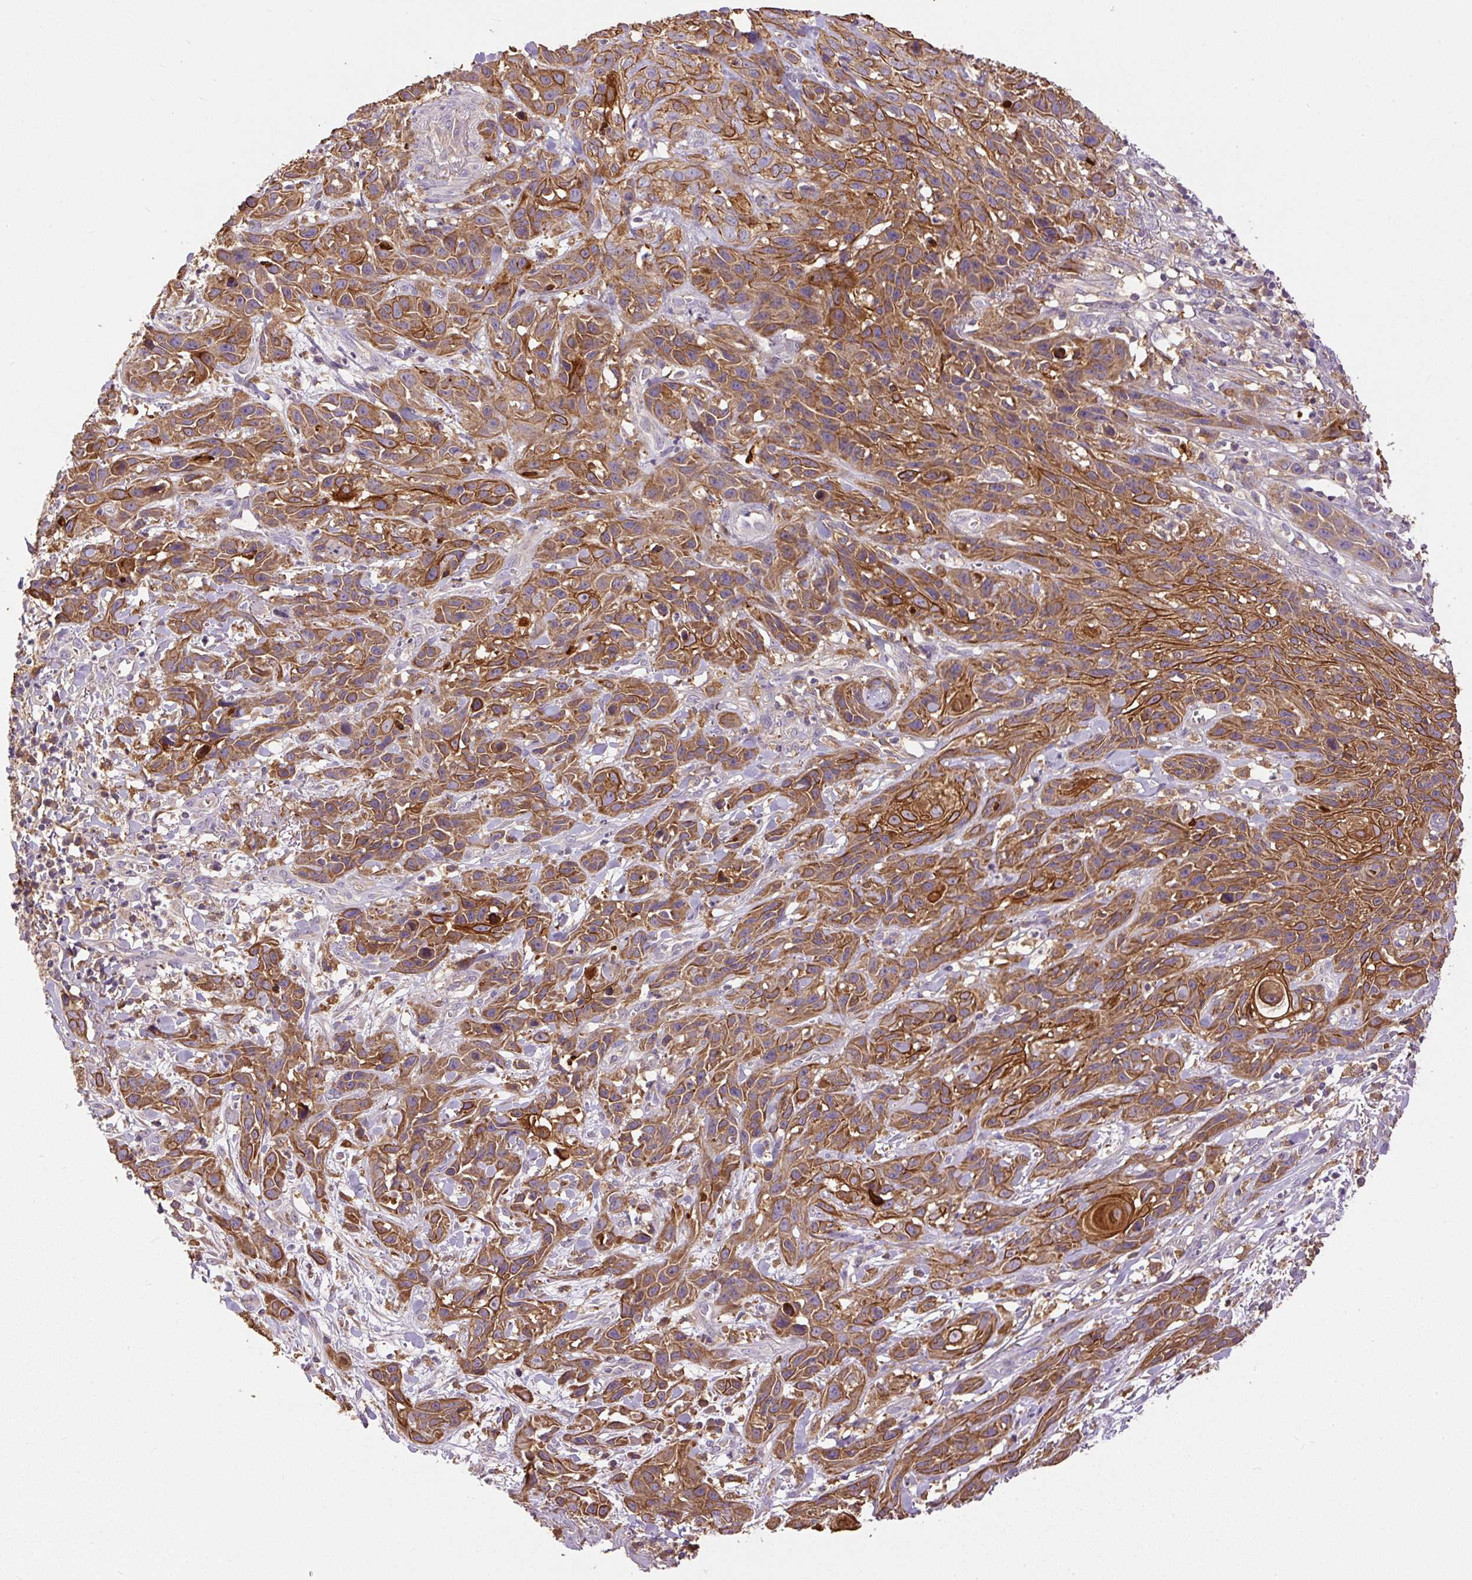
{"staining": {"intensity": "moderate", "quantity": ">75%", "location": "cytoplasmic/membranous"}, "tissue": "skin cancer", "cell_type": "Tumor cells", "image_type": "cancer", "snomed": [{"axis": "morphology", "description": "Squamous cell carcinoma, NOS"}, {"axis": "topography", "description": "Skin"}, {"axis": "topography", "description": "Vulva"}], "caption": "Protein positivity by IHC exhibits moderate cytoplasmic/membranous positivity in approximately >75% of tumor cells in squamous cell carcinoma (skin).", "gene": "DAPK1", "patient": {"sex": "female", "age": 83}}